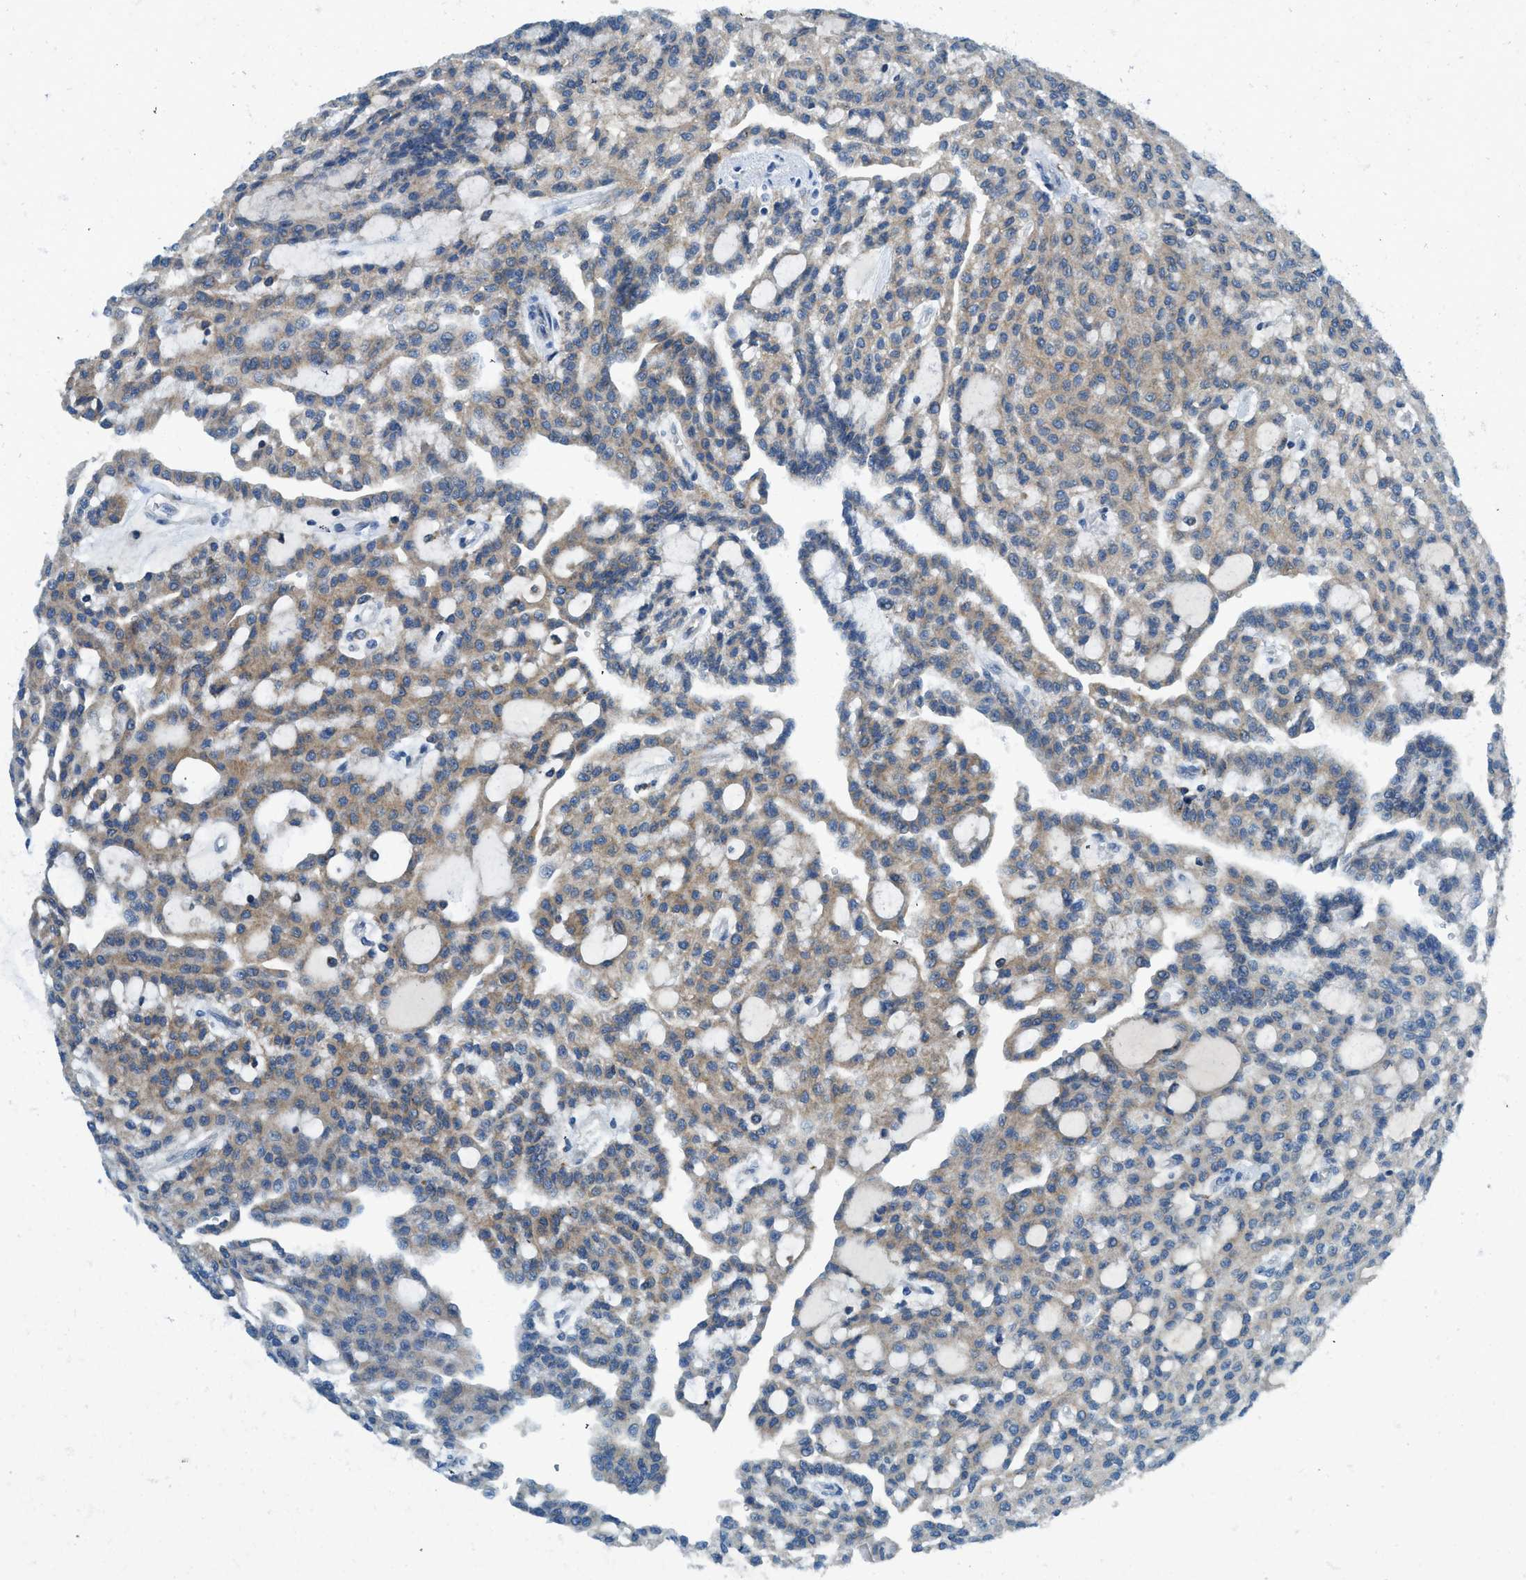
{"staining": {"intensity": "weak", "quantity": ">75%", "location": "cytoplasmic/membranous"}, "tissue": "renal cancer", "cell_type": "Tumor cells", "image_type": "cancer", "snomed": [{"axis": "morphology", "description": "Adenocarcinoma, NOS"}, {"axis": "topography", "description": "Kidney"}], "caption": "Protein expression analysis of human renal cancer reveals weak cytoplasmic/membranous staining in approximately >75% of tumor cells.", "gene": "BCAP31", "patient": {"sex": "male", "age": 63}}